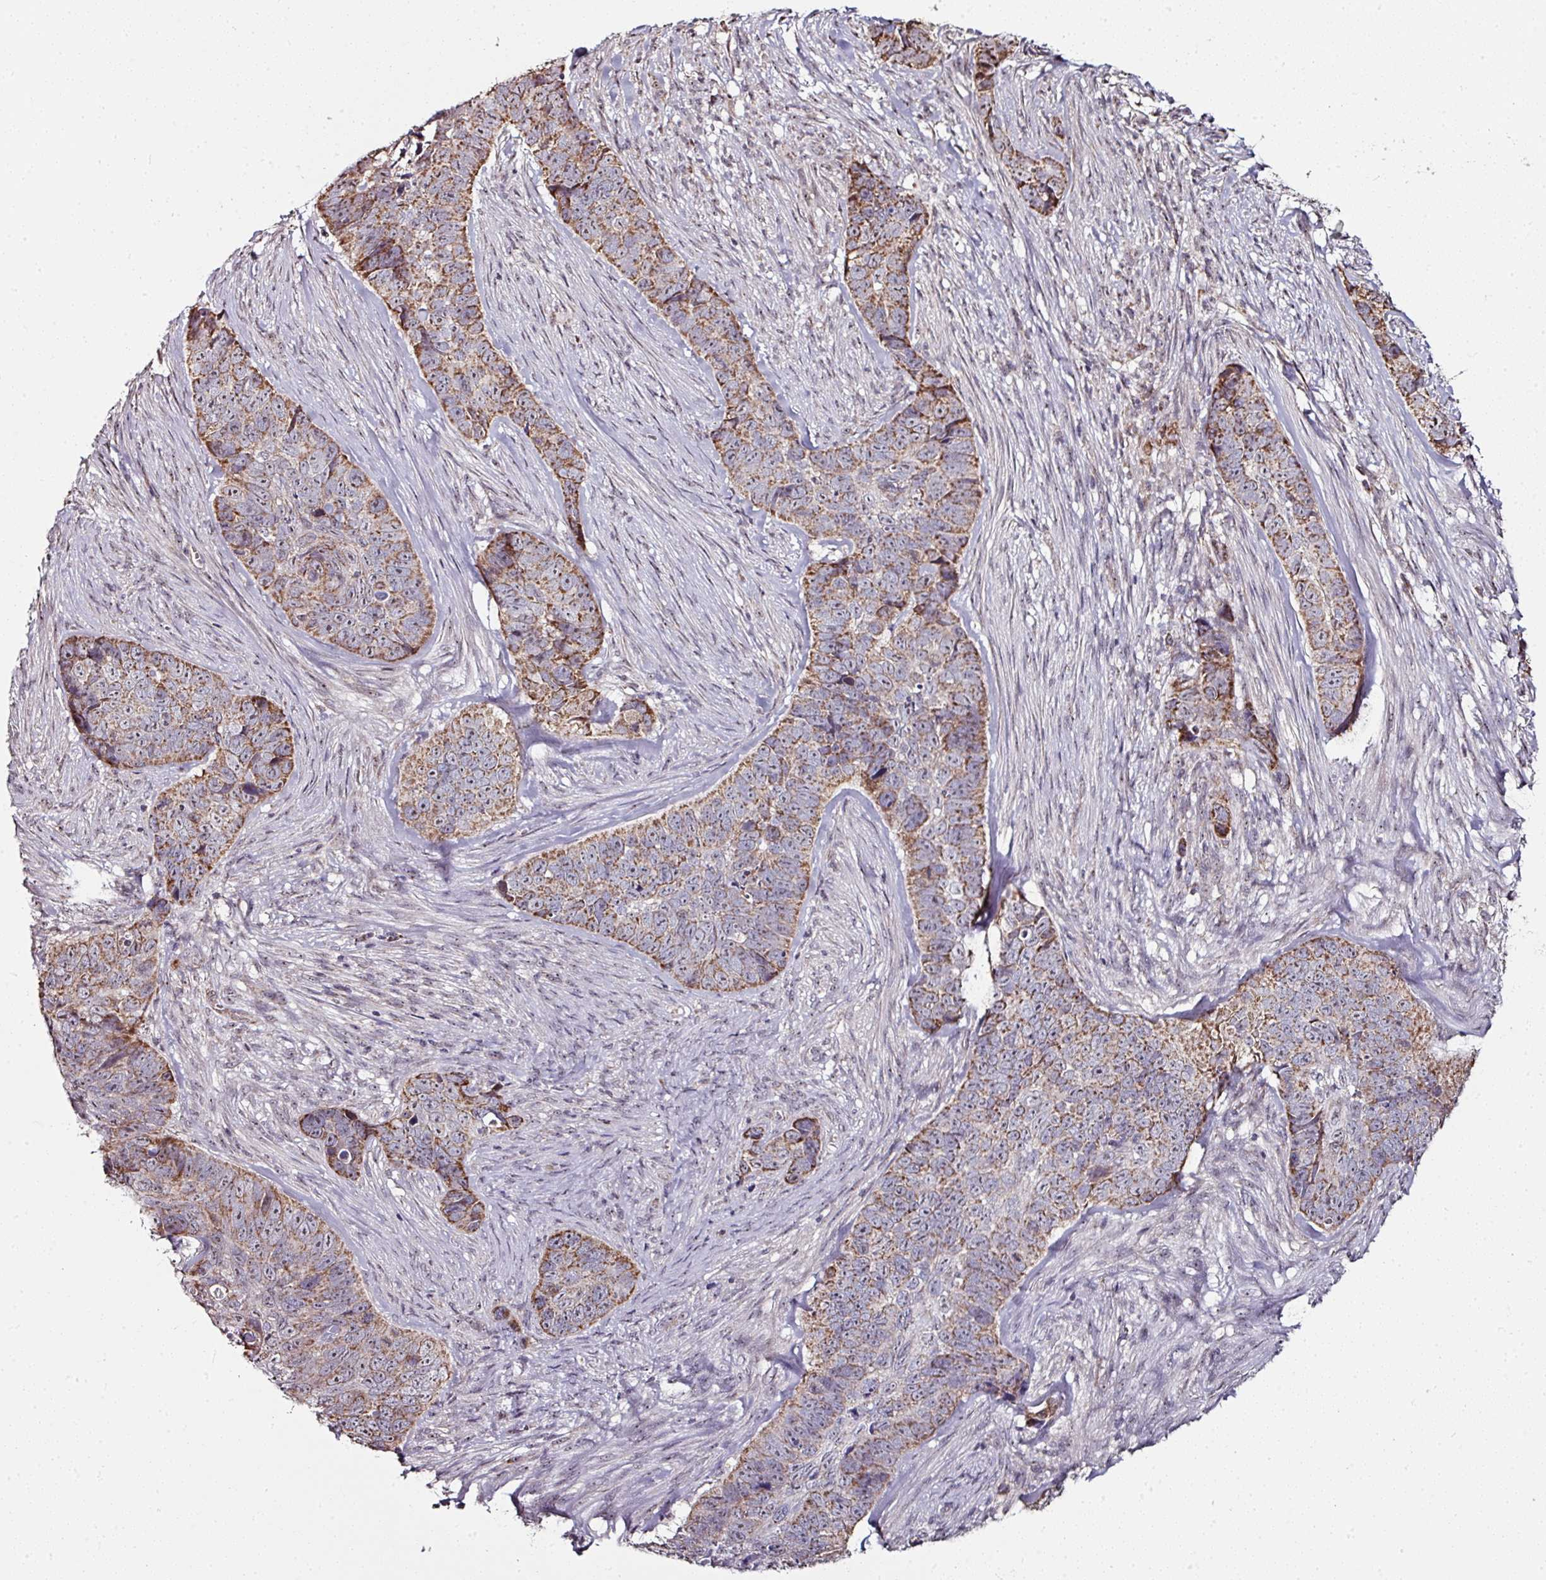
{"staining": {"intensity": "moderate", "quantity": "25%-75%", "location": "cytoplasmic/membranous,nuclear"}, "tissue": "skin cancer", "cell_type": "Tumor cells", "image_type": "cancer", "snomed": [{"axis": "morphology", "description": "Basal cell carcinoma"}, {"axis": "topography", "description": "Skin"}], "caption": "Moderate cytoplasmic/membranous and nuclear staining is present in about 25%-75% of tumor cells in skin basal cell carcinoma. Immunohistochemistry stains the protein of interest in brown and the nuclei are stained blue.", "gene": "NACC2", "patient": {"sex": "female", "age": 82}}